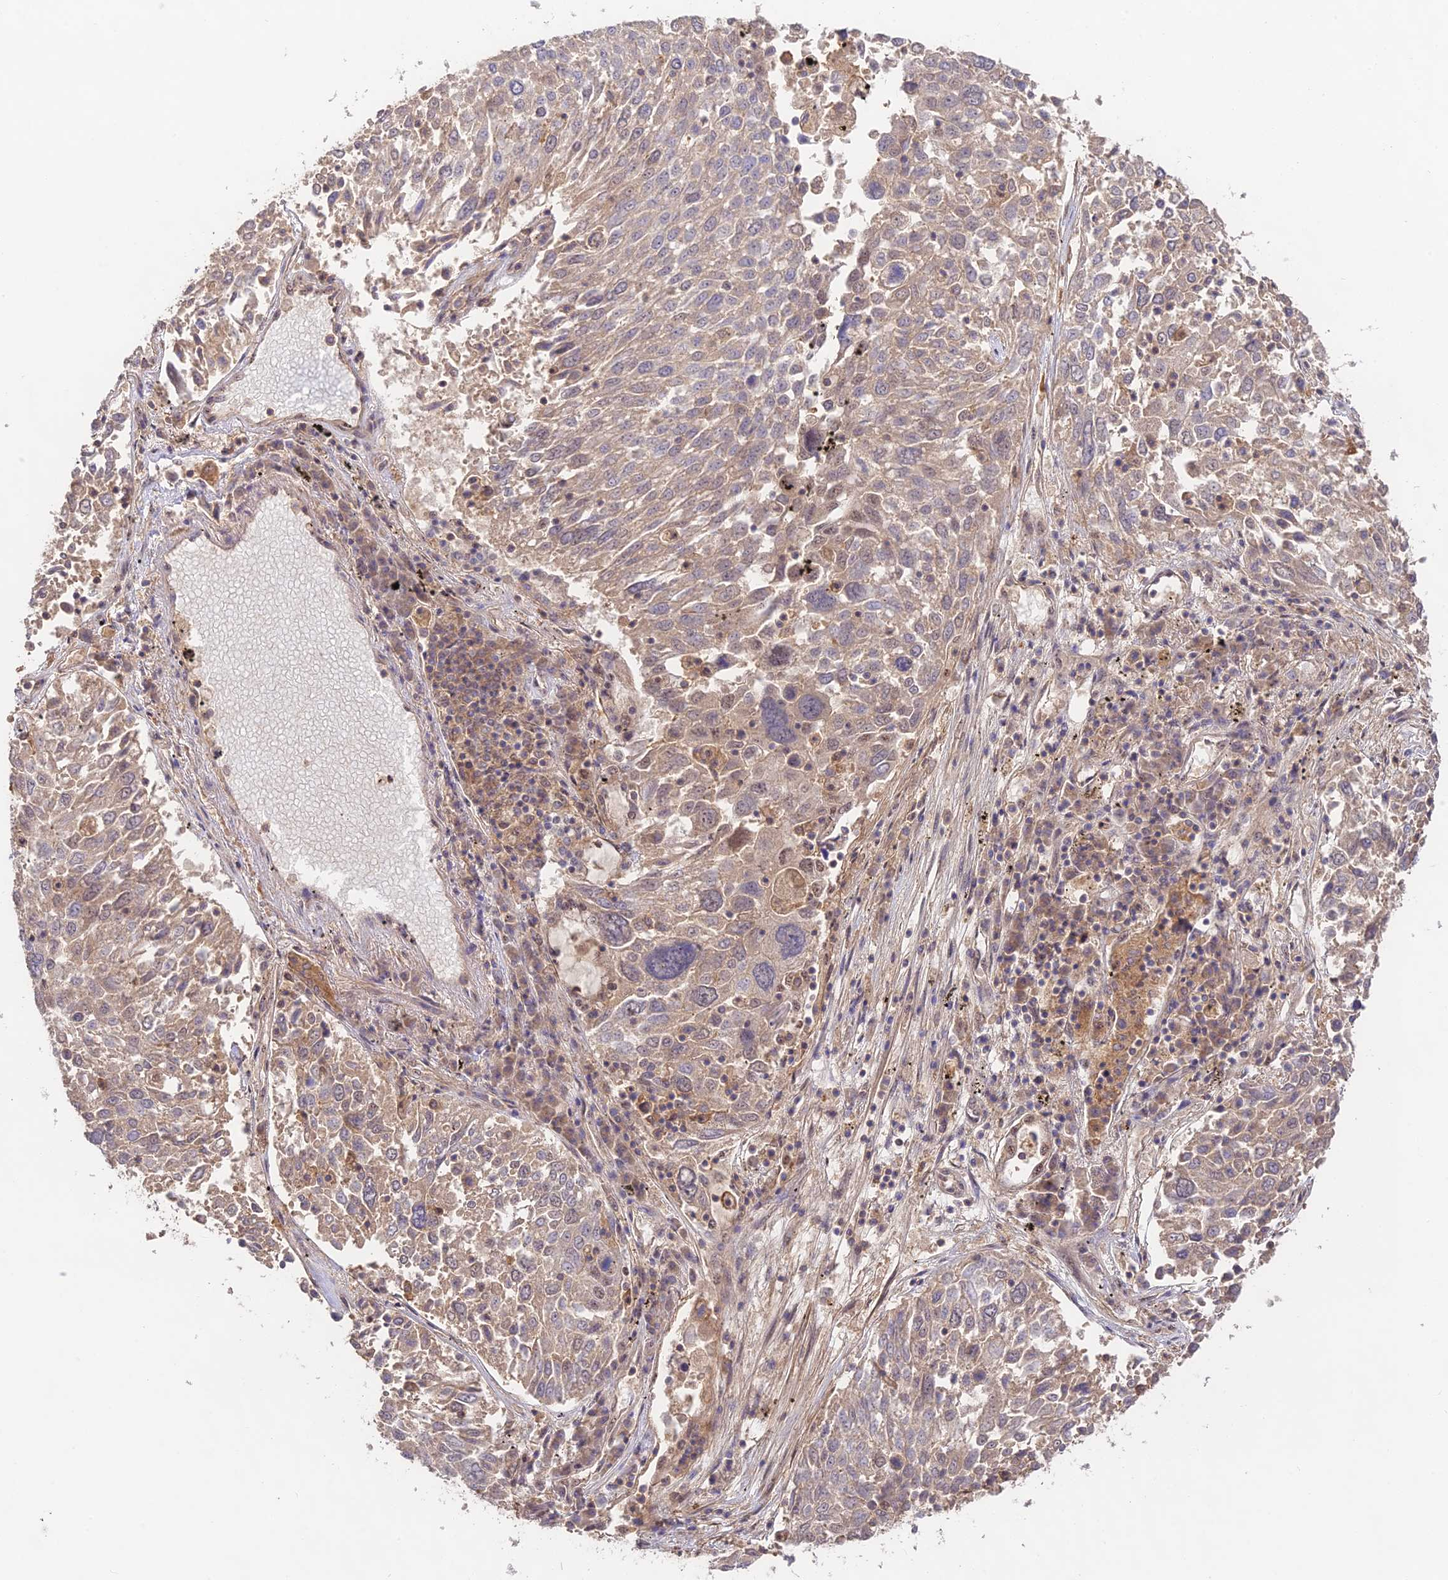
{"staining": {"intensity": "weak", "quantity": ">75%", "location": "cytoplasmic/membranous,nuclear"}, "tissue": "lung cancer", "cell_type": "Tumor cells", "image_type": "cancer", "snomed": [{"axis": "morphology", "description": "Squamous cell carcinoma, NOS"}, {"axis": "topography", "description": "Lung"}], "caption": "A low amount of weak cytoplasmic/membranous and nuclear expression is present in approximately >75% of tumor cells in squamous cell carcinoma (lung) tissue.", "gene": "CLCF1", "patient": {"sex": "male", "age": 65}}